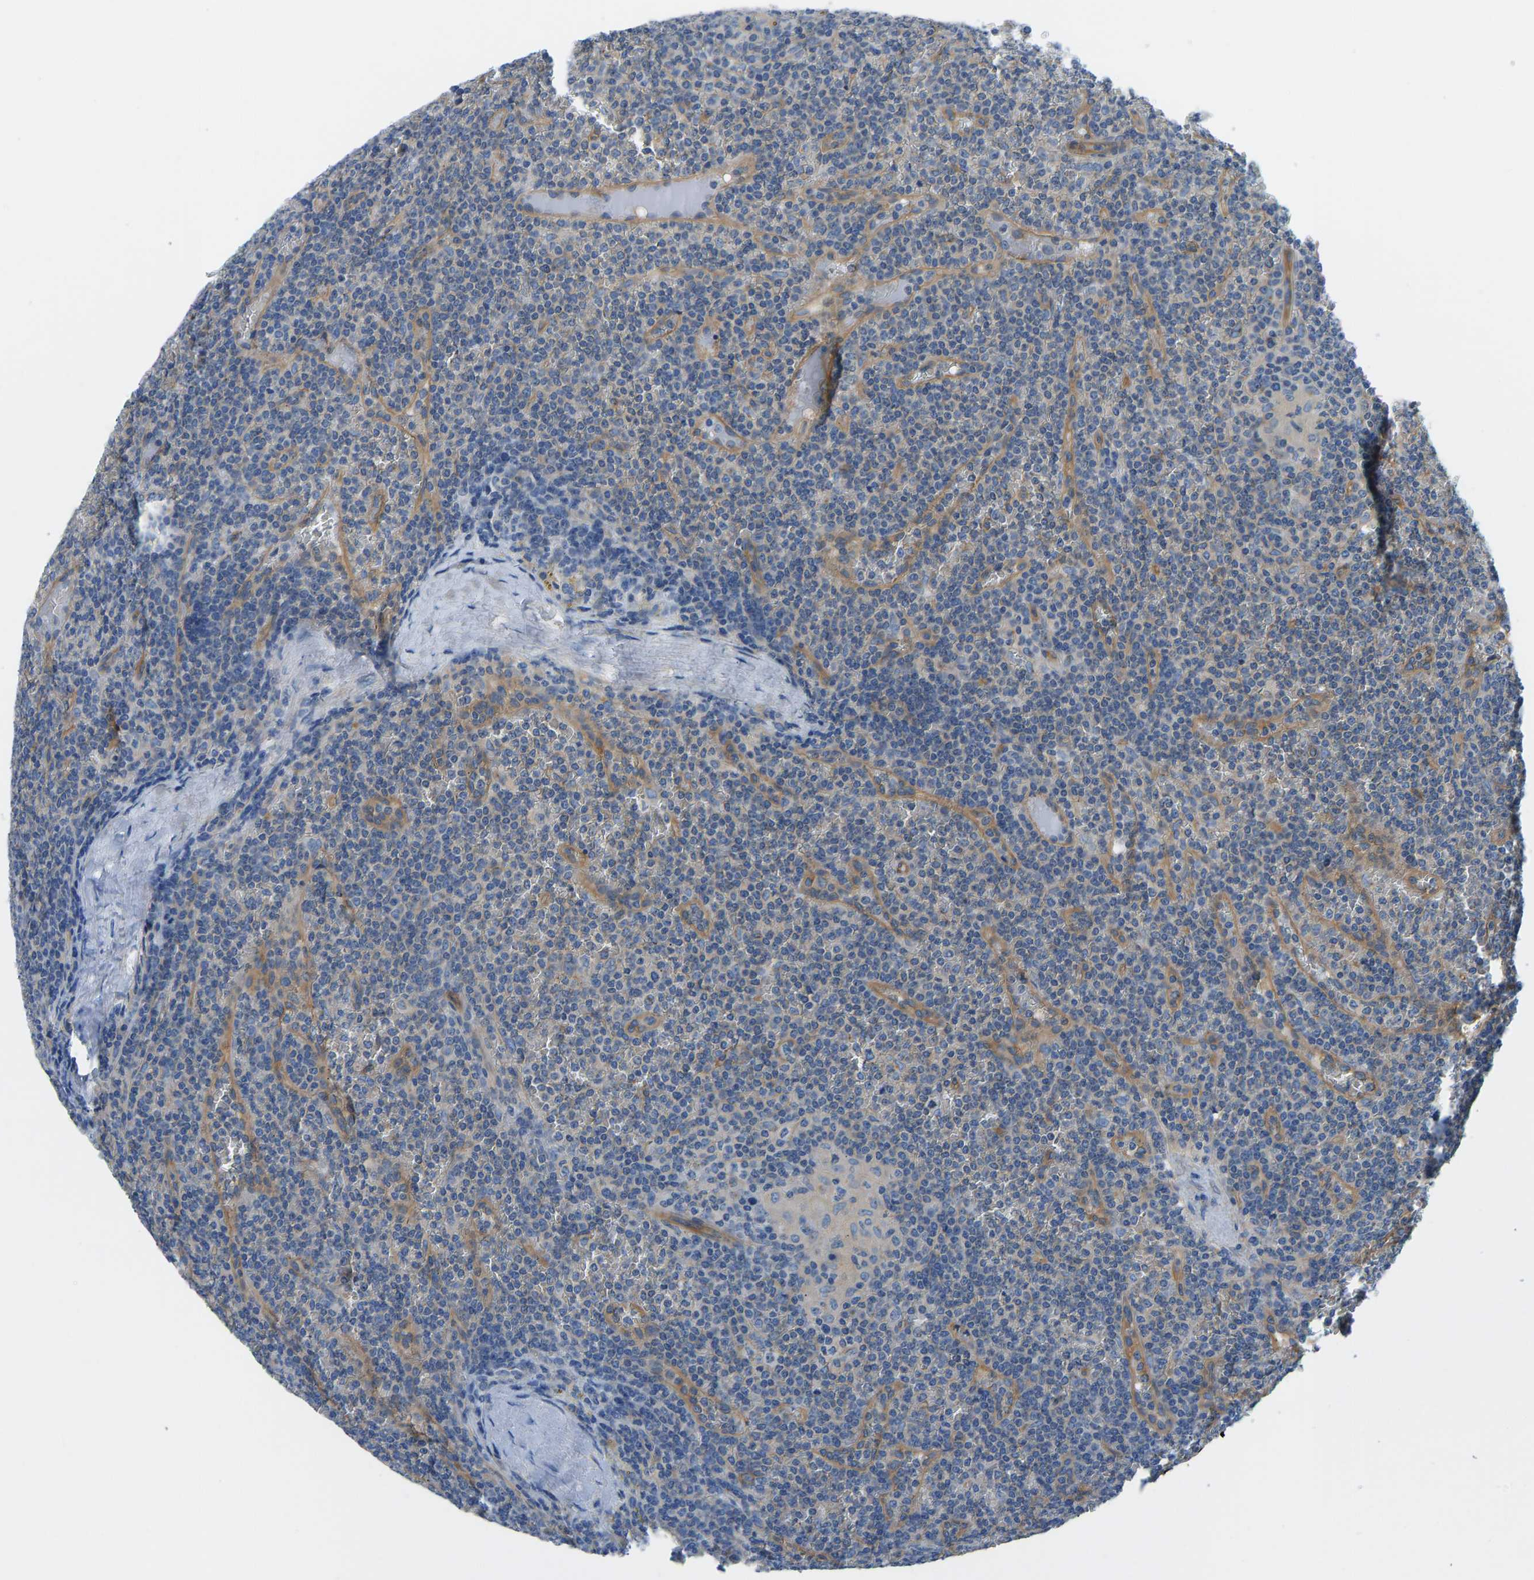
{"staining": {"intensity": "weak", "quantity": "<25%", "location": "cytoplasmic/membranous"}, "tissue": "lymphoma", "cell_type": "Tumor cells", "image_type": "cancer", "snomed": [{"axis": "morphology", "description": "Malignant lymphoma, non-Hodgkin's type, Low grade"}, {"axis": "topography", "description": "Spleen"}], "caption": "Immunohistochemistry micrograph of neoplastic tissue: lymphoma stained with DAB exhibits no significant protein staining in tumor cells.", "gene": "CHAD", "patient": {"sex": "female", "age": 19}}